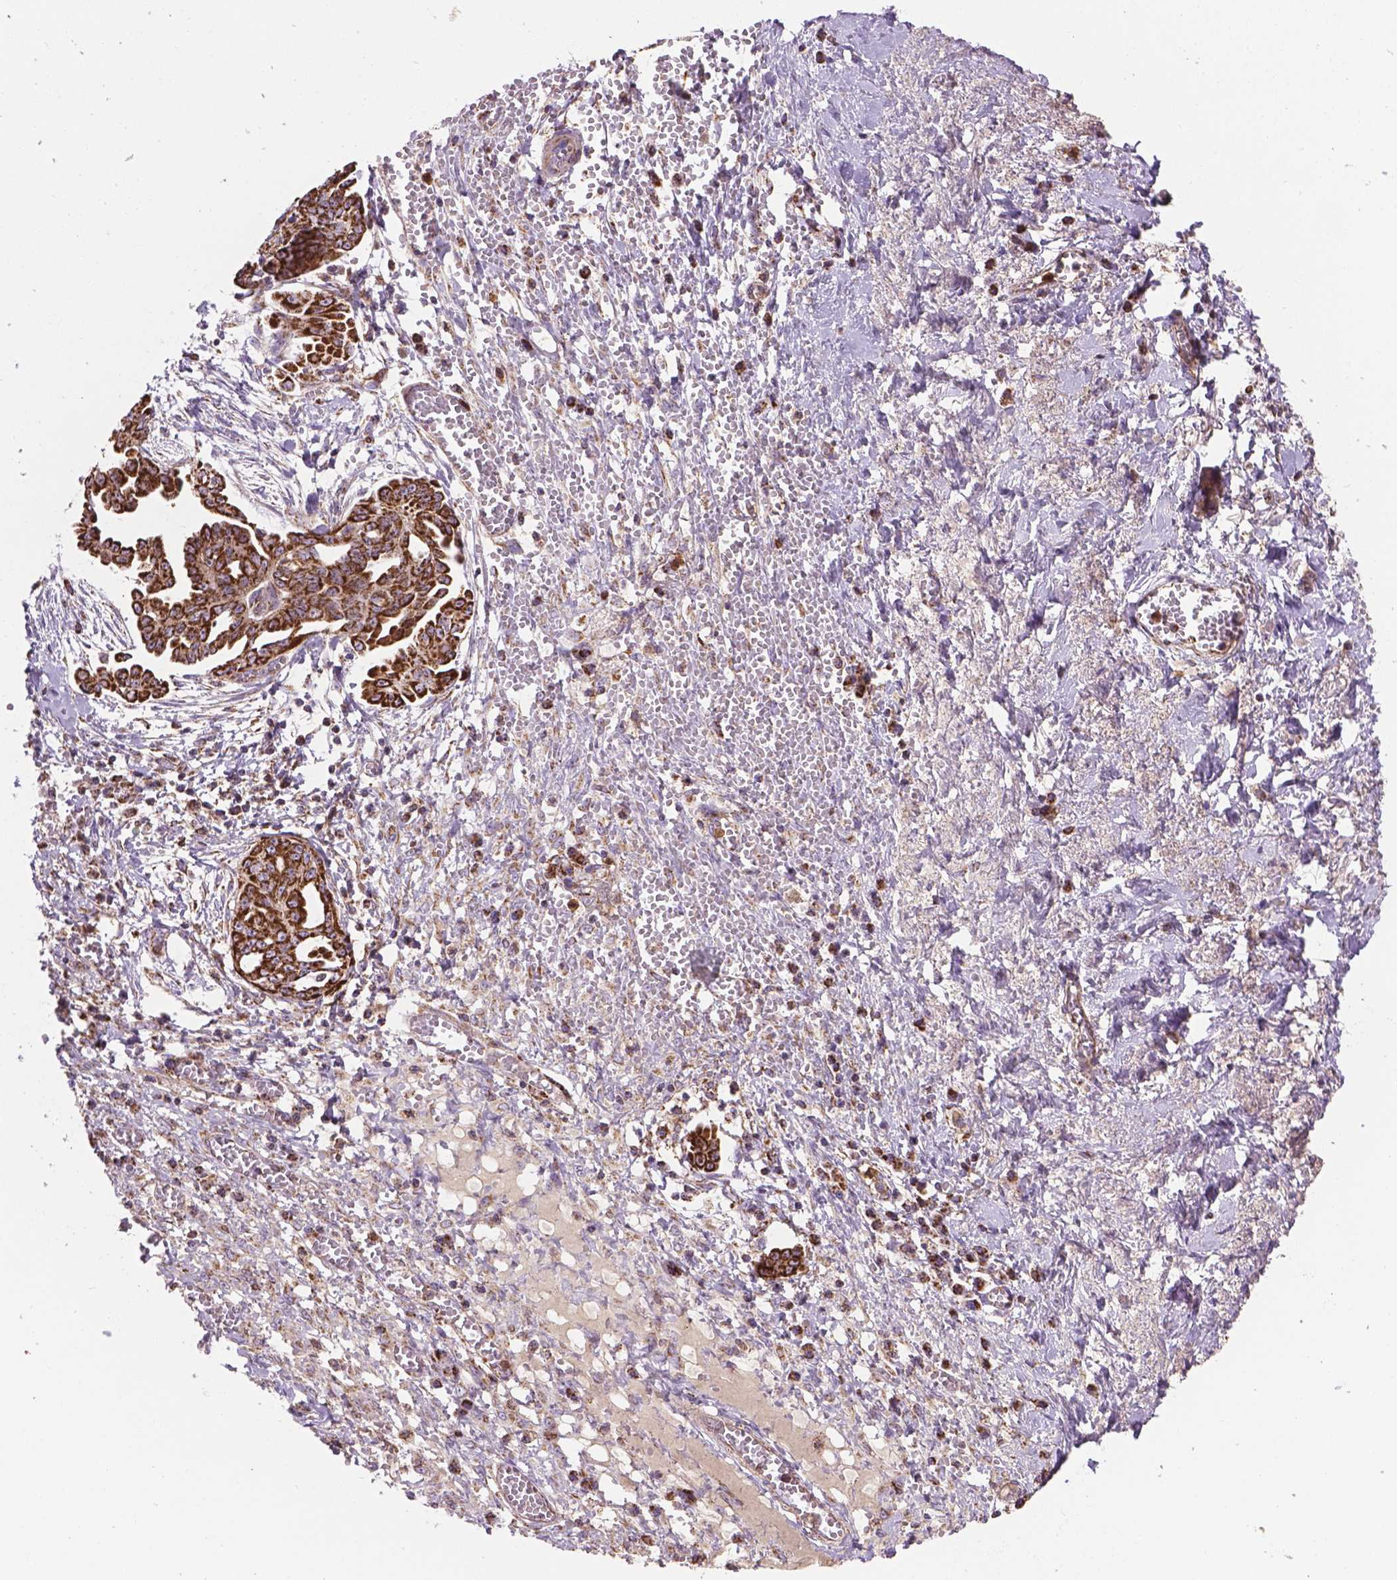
{"staining": {"intensity": "strong", "quantity": ">75%", "location": "cytoplasmic/membranous"}, "tissue": "ovarian cancer", "cell_type": "Tumor cells", "image_type": "cancer", "snomed": [{"axis": "morphology", "description": "Cystadenocarcinoma, serous, NOS"}, {"axis": "topography", "description": "Ovary"}], "caption": "A histopathology image of ovarian cancer stained for a protein demonstrates strong cytoplasmic/membranous brown staining in tumor cells. The protein of interest is shown in brown color, while the nuclei are stained blue.", "gene": "PIBF1", "patient": {"sex": "female", "age": 71}}